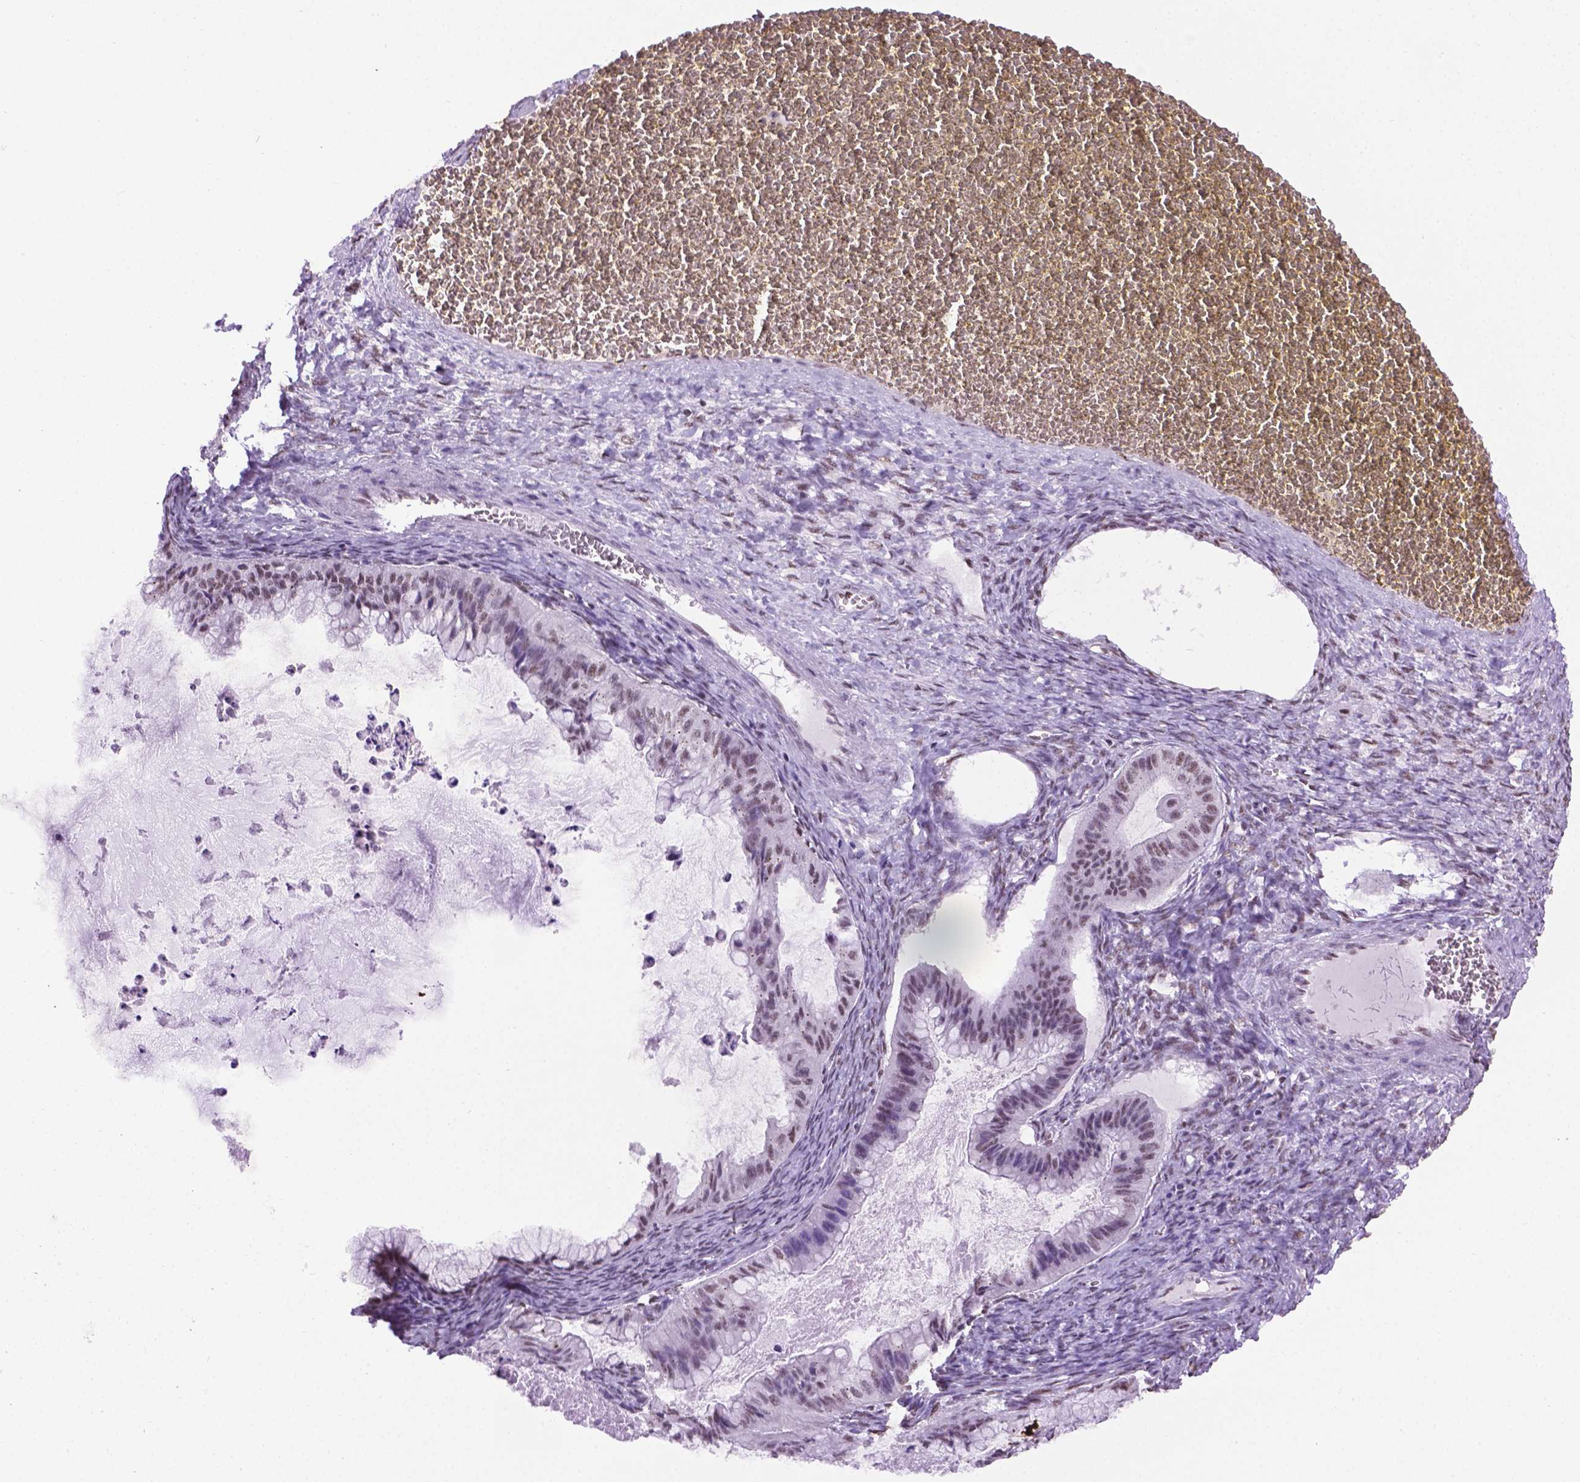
{"staining": {"intensity": "weak", "quantity": "25%-75%", "location": "nuclear"}, "tissue": "ovarian cancer", "cell_type": "Tumor cells", "image_type": "cancer", "snomed": [{"axis": "morphology", "description": "Cystadenocarcinoma, mucinous, NOS"}, {"axis": "topography", "description": "Ovary"}], "caption": "Immunohistochemistry photomicrograph of ovarian cancer stained for a protein (brown), which shows low levels of weak nuclear expression in approximately 25%-75% of tumor cells.", "gene": "ABI2", "patient": {"sex": "female", "age": 72}}